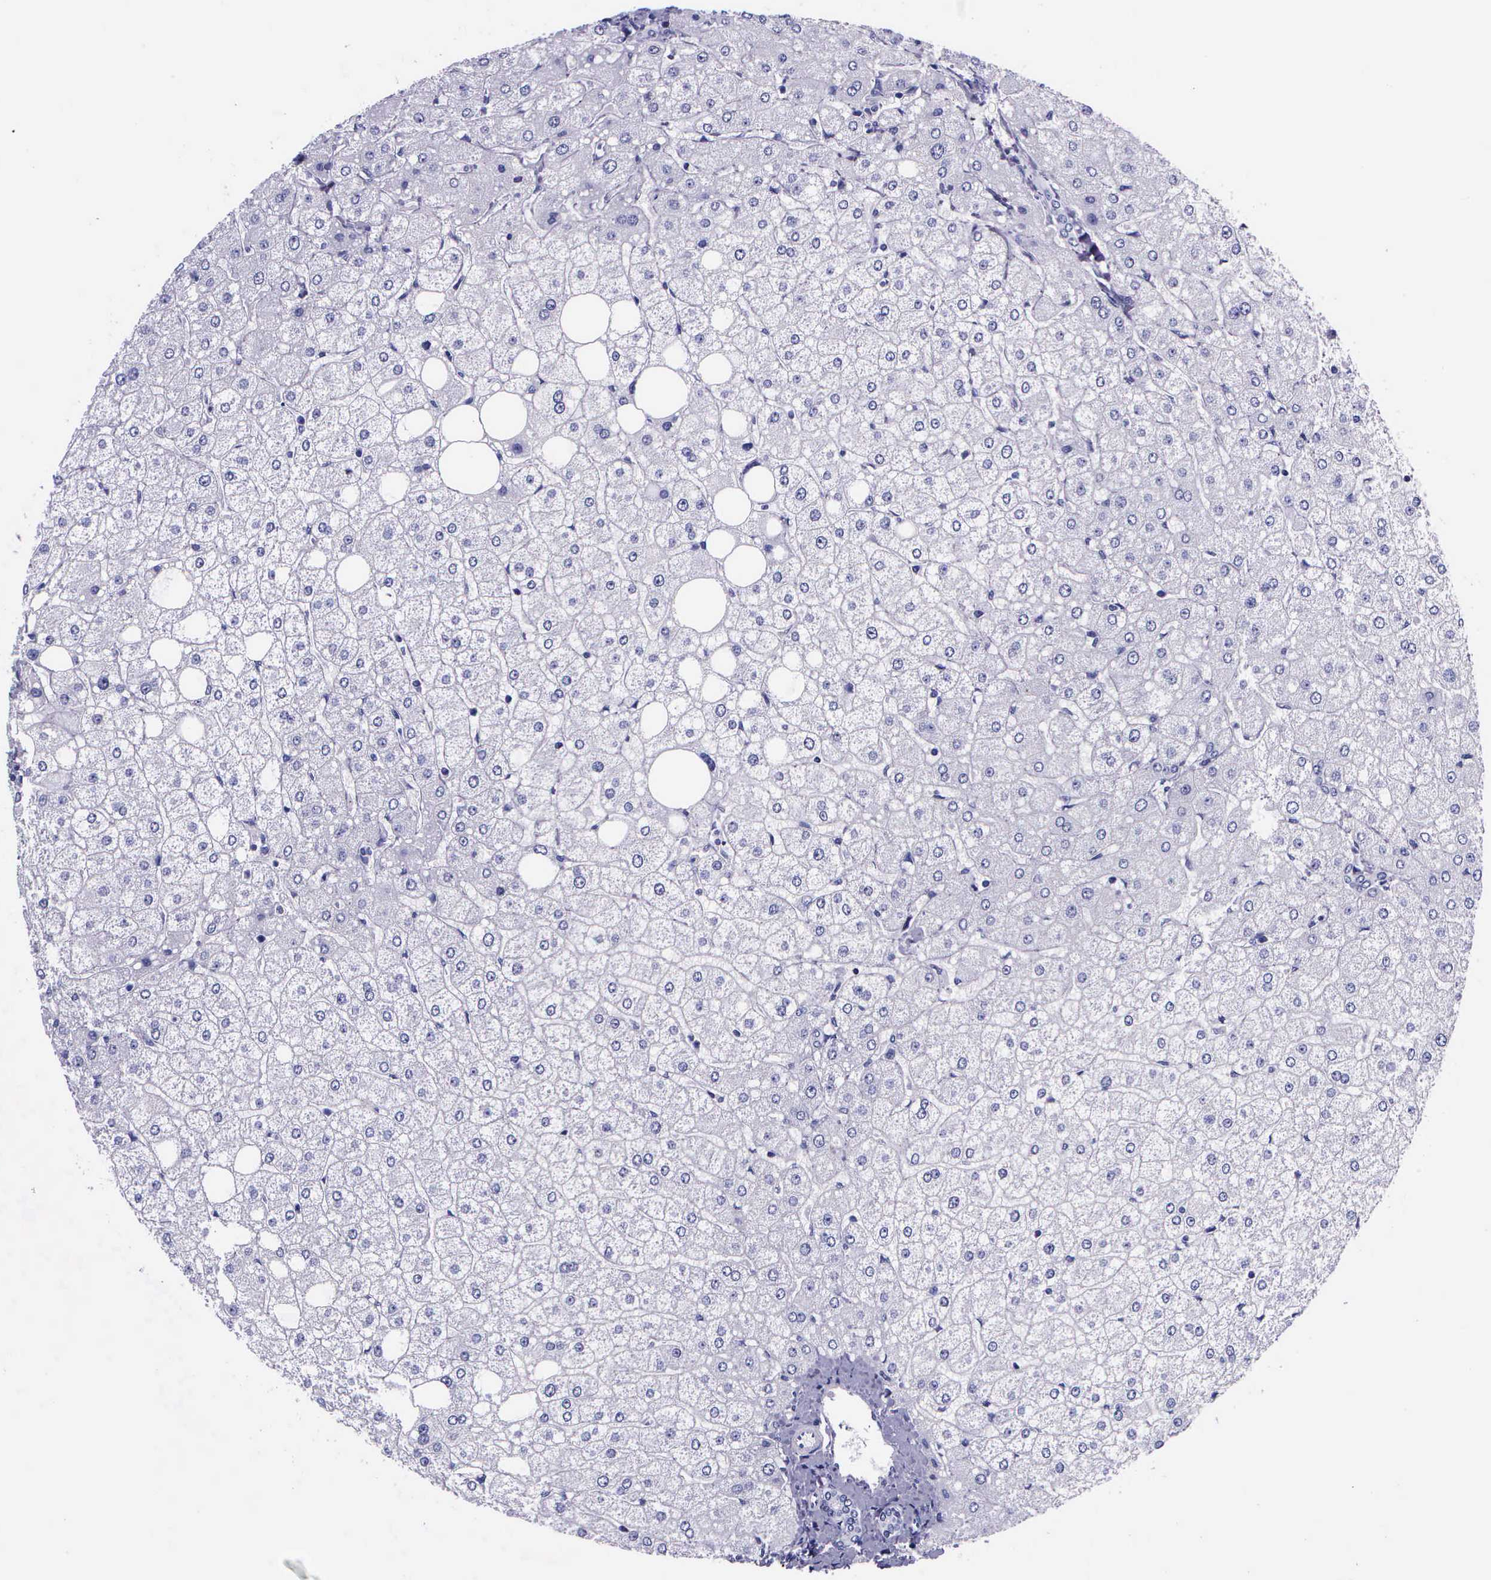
{"staining": {"intensity": "negative", "quantity": "none", "location": "none"}, "tissue": "liver", "cell_type": "Cholangiocytes", "image_type": "normal", "snomed": [{"axis": "morphology", "description": "Normal tissue, NOS"}, {"axis": "topography", "description": "Liver"}], "caption": "High magnification brightfield microscopy of normal liver stained with DAB (3,3'-diaminobenzidine) (brown) and counterstained with hematoxylin (blue): cholangiocytes show no significant staining.", "gene": "AHNAK2", "patient": {"sex": "male", "age": 35}}